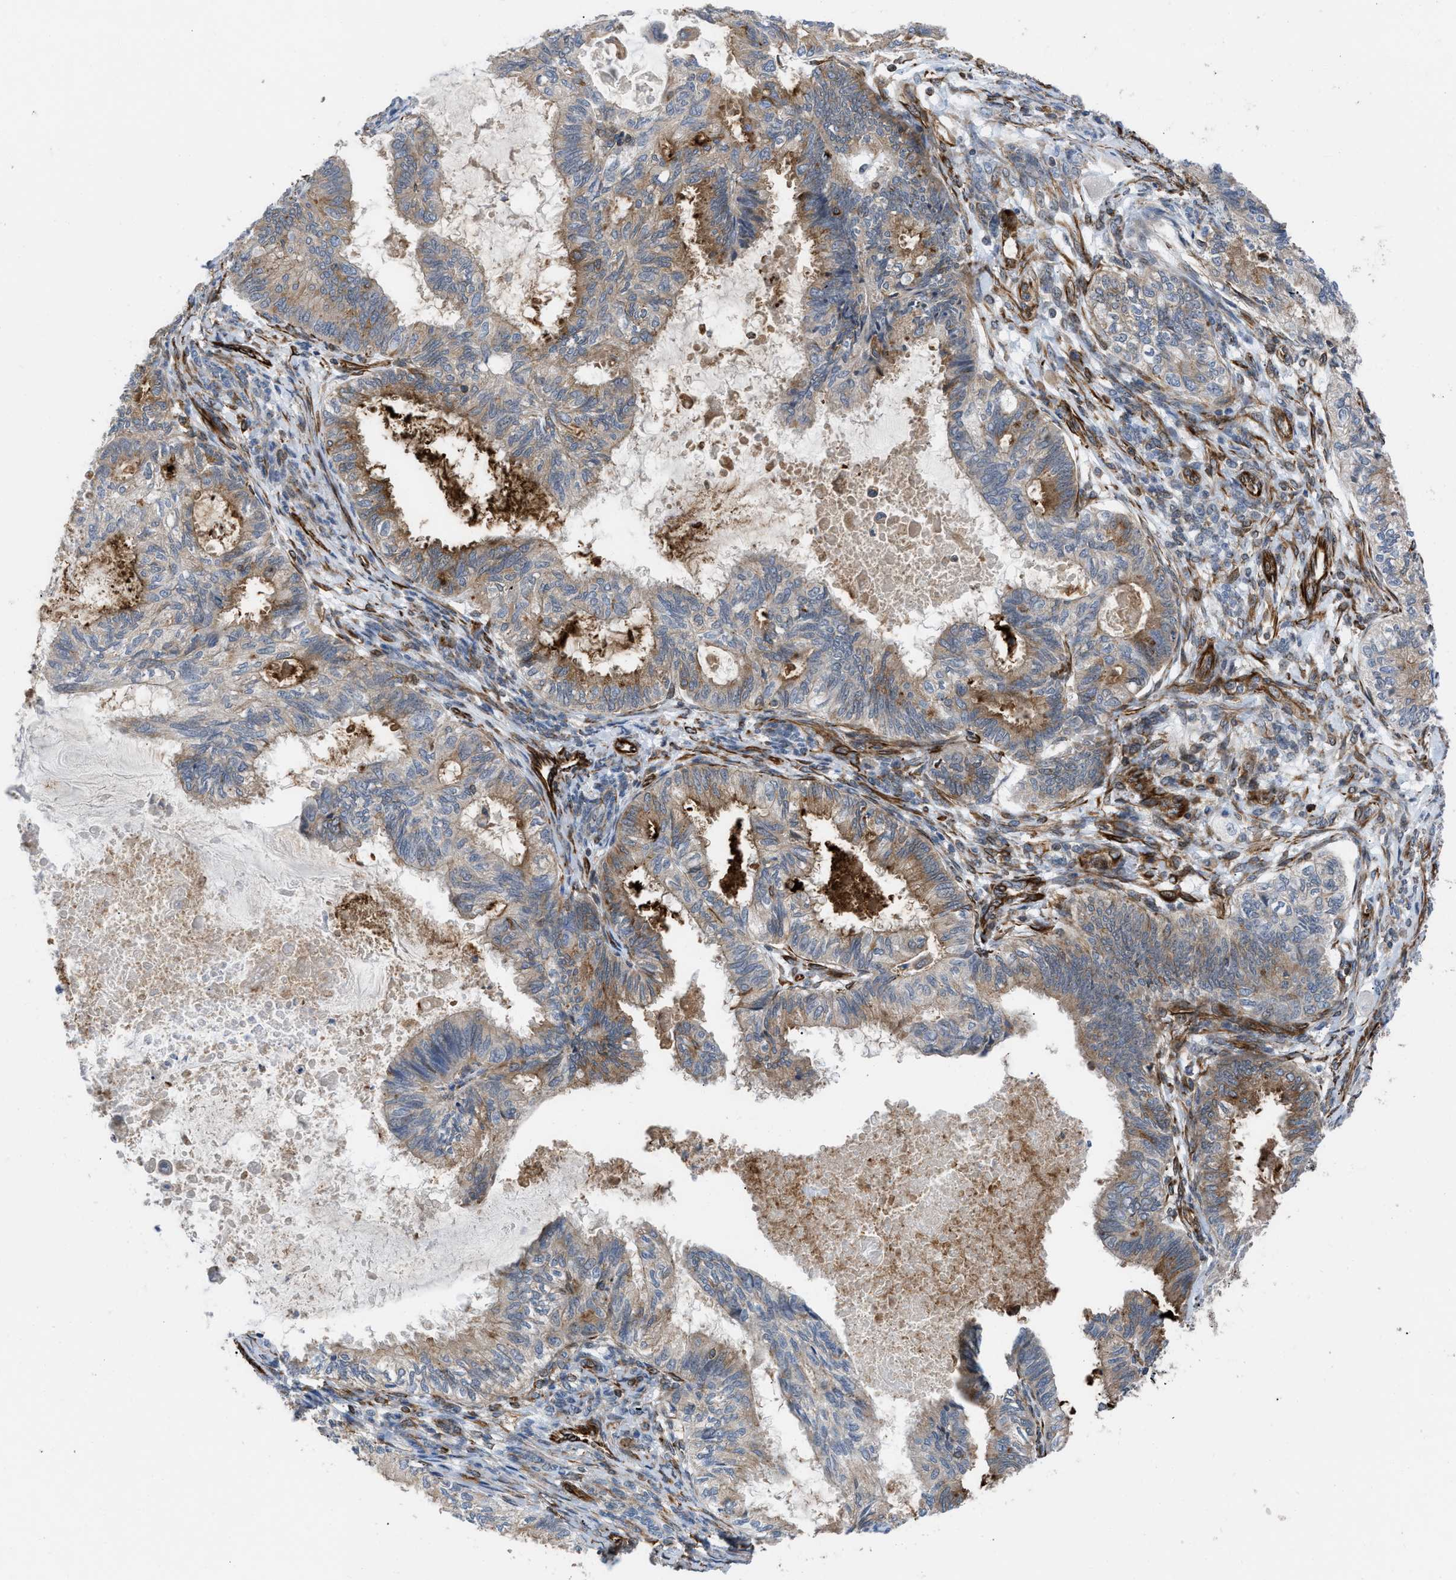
{"staining": {"intensity": "moderate", "quantity": "25%-75%", "location": "cytoplasmic/membranous"}, "tissue": "cervical cancer", "cell_type": "Tumor cells", "image_type": "cancer", "snomed": [{"axis": "morphology", "description": "Normal tissue, NOS"}, {"axis": "morphology", "description": "Adenocarcinoma, NOS"}, {"axis": "topography", "description": "Cervix"}, {"axis": "topography", "description": "Endometrium"}], "caption": "The histopathology image shows immunohistochemical staining of cervical cancer. There is moderate cytoplasmic/membranous positivity is identified in about 25%-75% of tumor cells.", "gene": "PTPRE", "patient": {"sex": "female", "age": 86}}